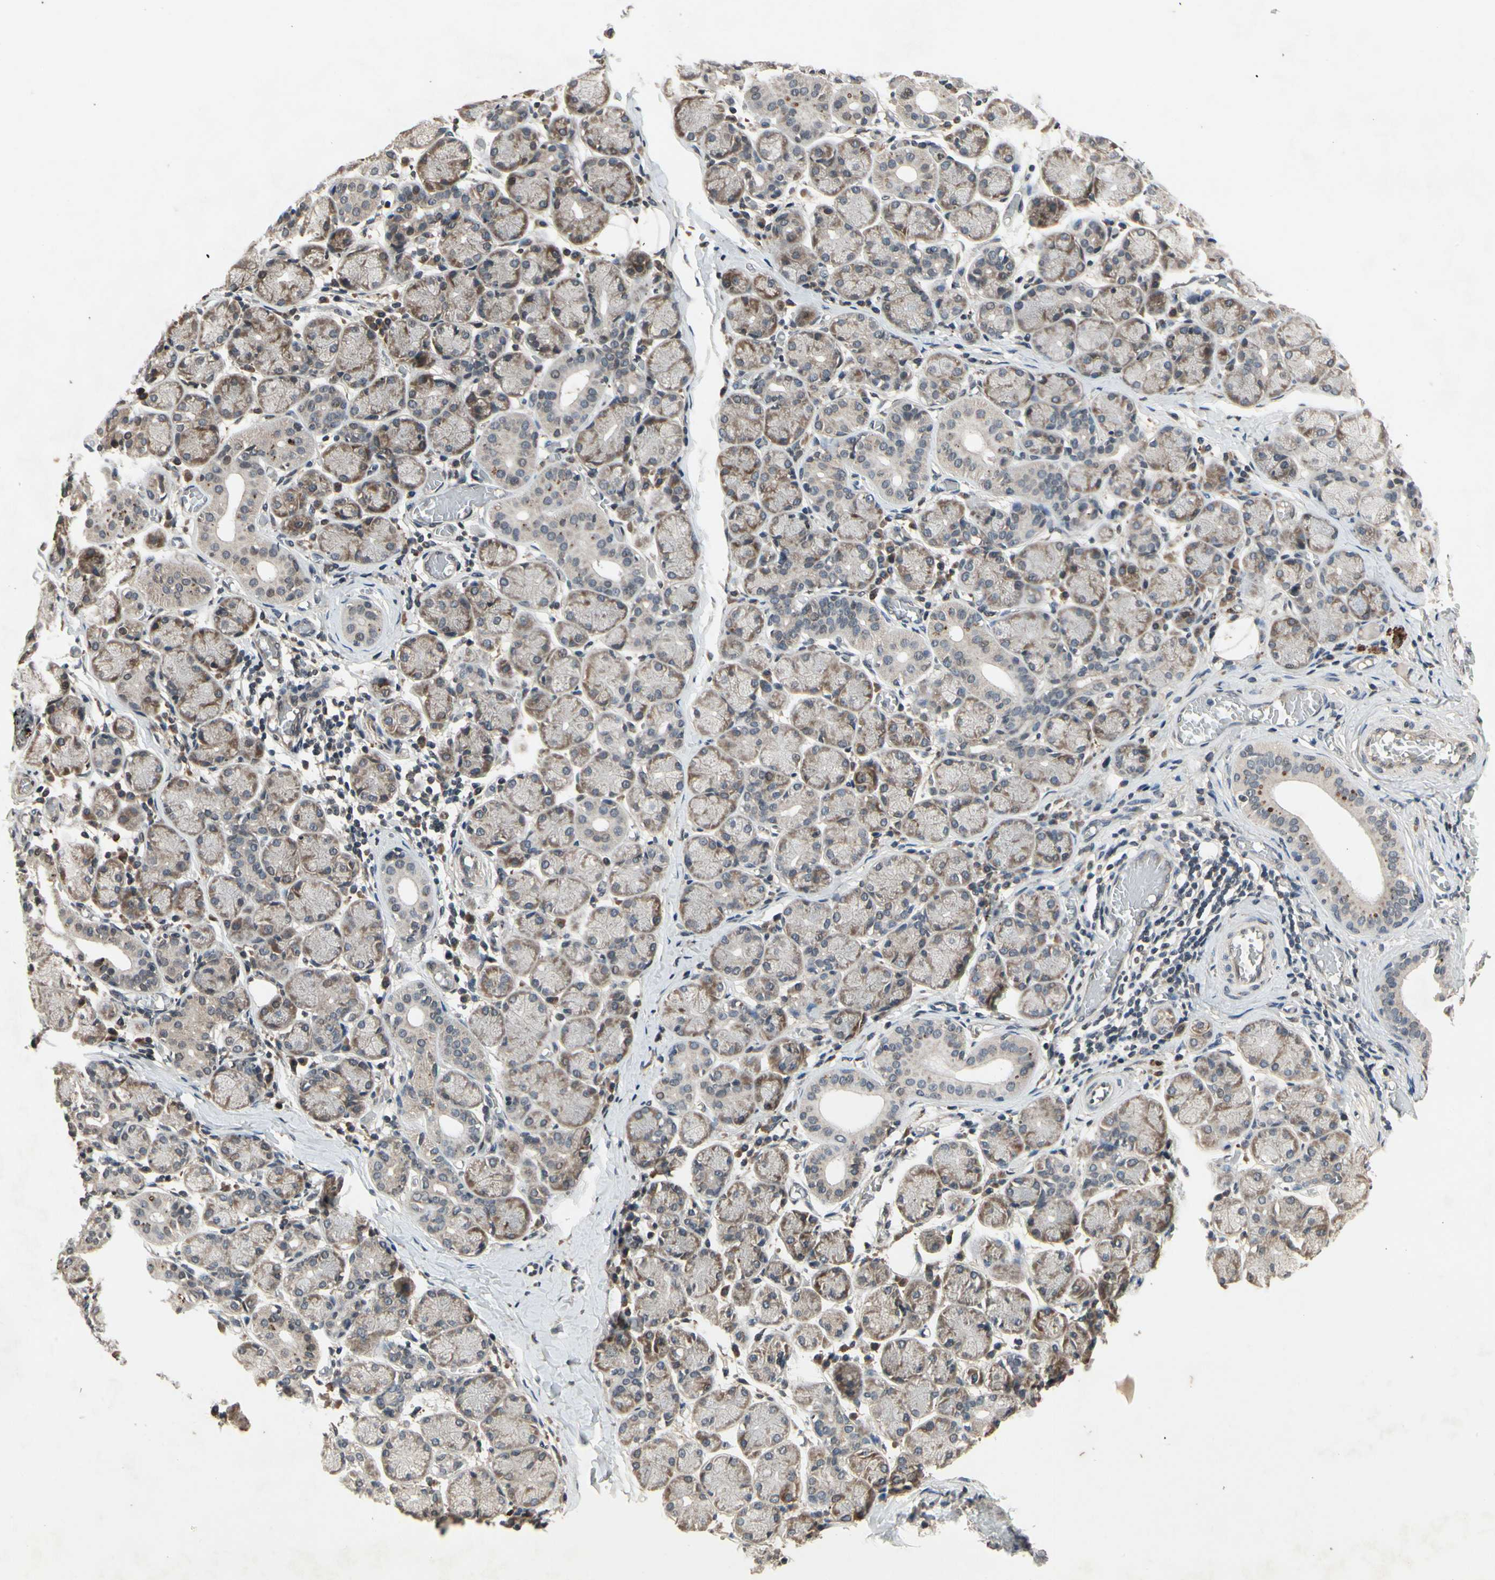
{"staining": {"intensity": "moderate", "quantity": "25%-75%", "location": "cytoplasmic/membranous"}, "tissue": "salivary gland", "cell_type": "Glandular cells", "image_type": "normal", "snomed": [{"axis": "morphology", "description": "Normal tissue, NOS"}, {"axis": "topography", "description": "Salivary gland"}], "caption": "IHC (DAB (3,3'-diaminobenzidine)) staining of benign human salivary gland demonstrates moderate cytoplasmic/membranous protein staining in approximately 25%-75% of glandular cells. (IHC, brightfield microscopy, high magnification).", "gene": "DPY19L3", "patient": {"sex": "female", "age": 24}}